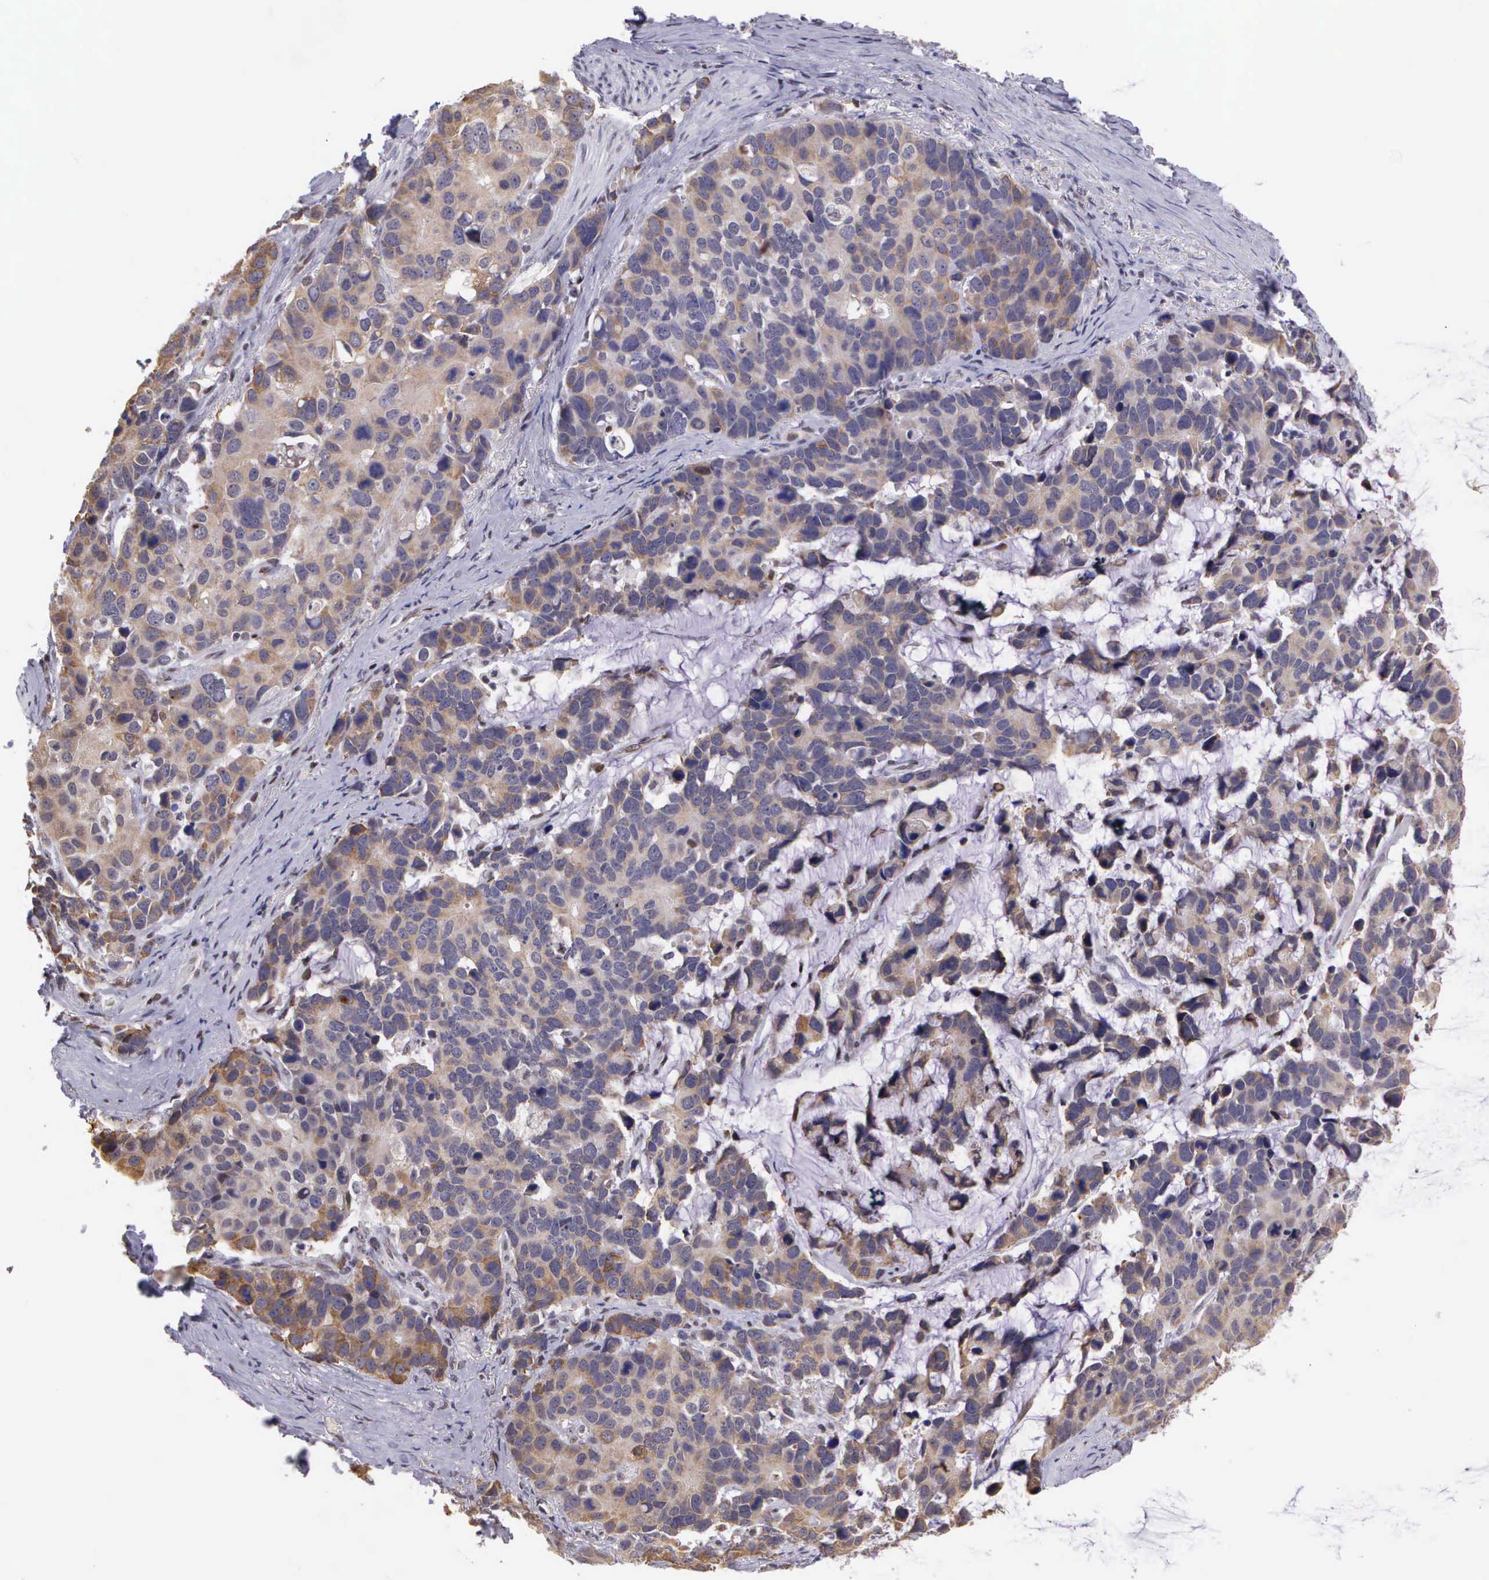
{"staining": {"intensity": "moderate", "quantity": "25%-75%", "location": "cytoplasmic/membranous"}, "tissue": "stomach cancer", "cell_type": "Tumor cells", "image_type": "cancer", "snomed": [{"axis": "morphology", "description": "Adenocarcinoma, NOS"}, {"axis": "topography", "description": "Stomach, upper"}], "caption": "Human stomach cancer stained with a protein marker exhibits moderate staining in tumor cells.", "gene": "SLC25A21", "patient": {"sex": "male", "age": 71}}